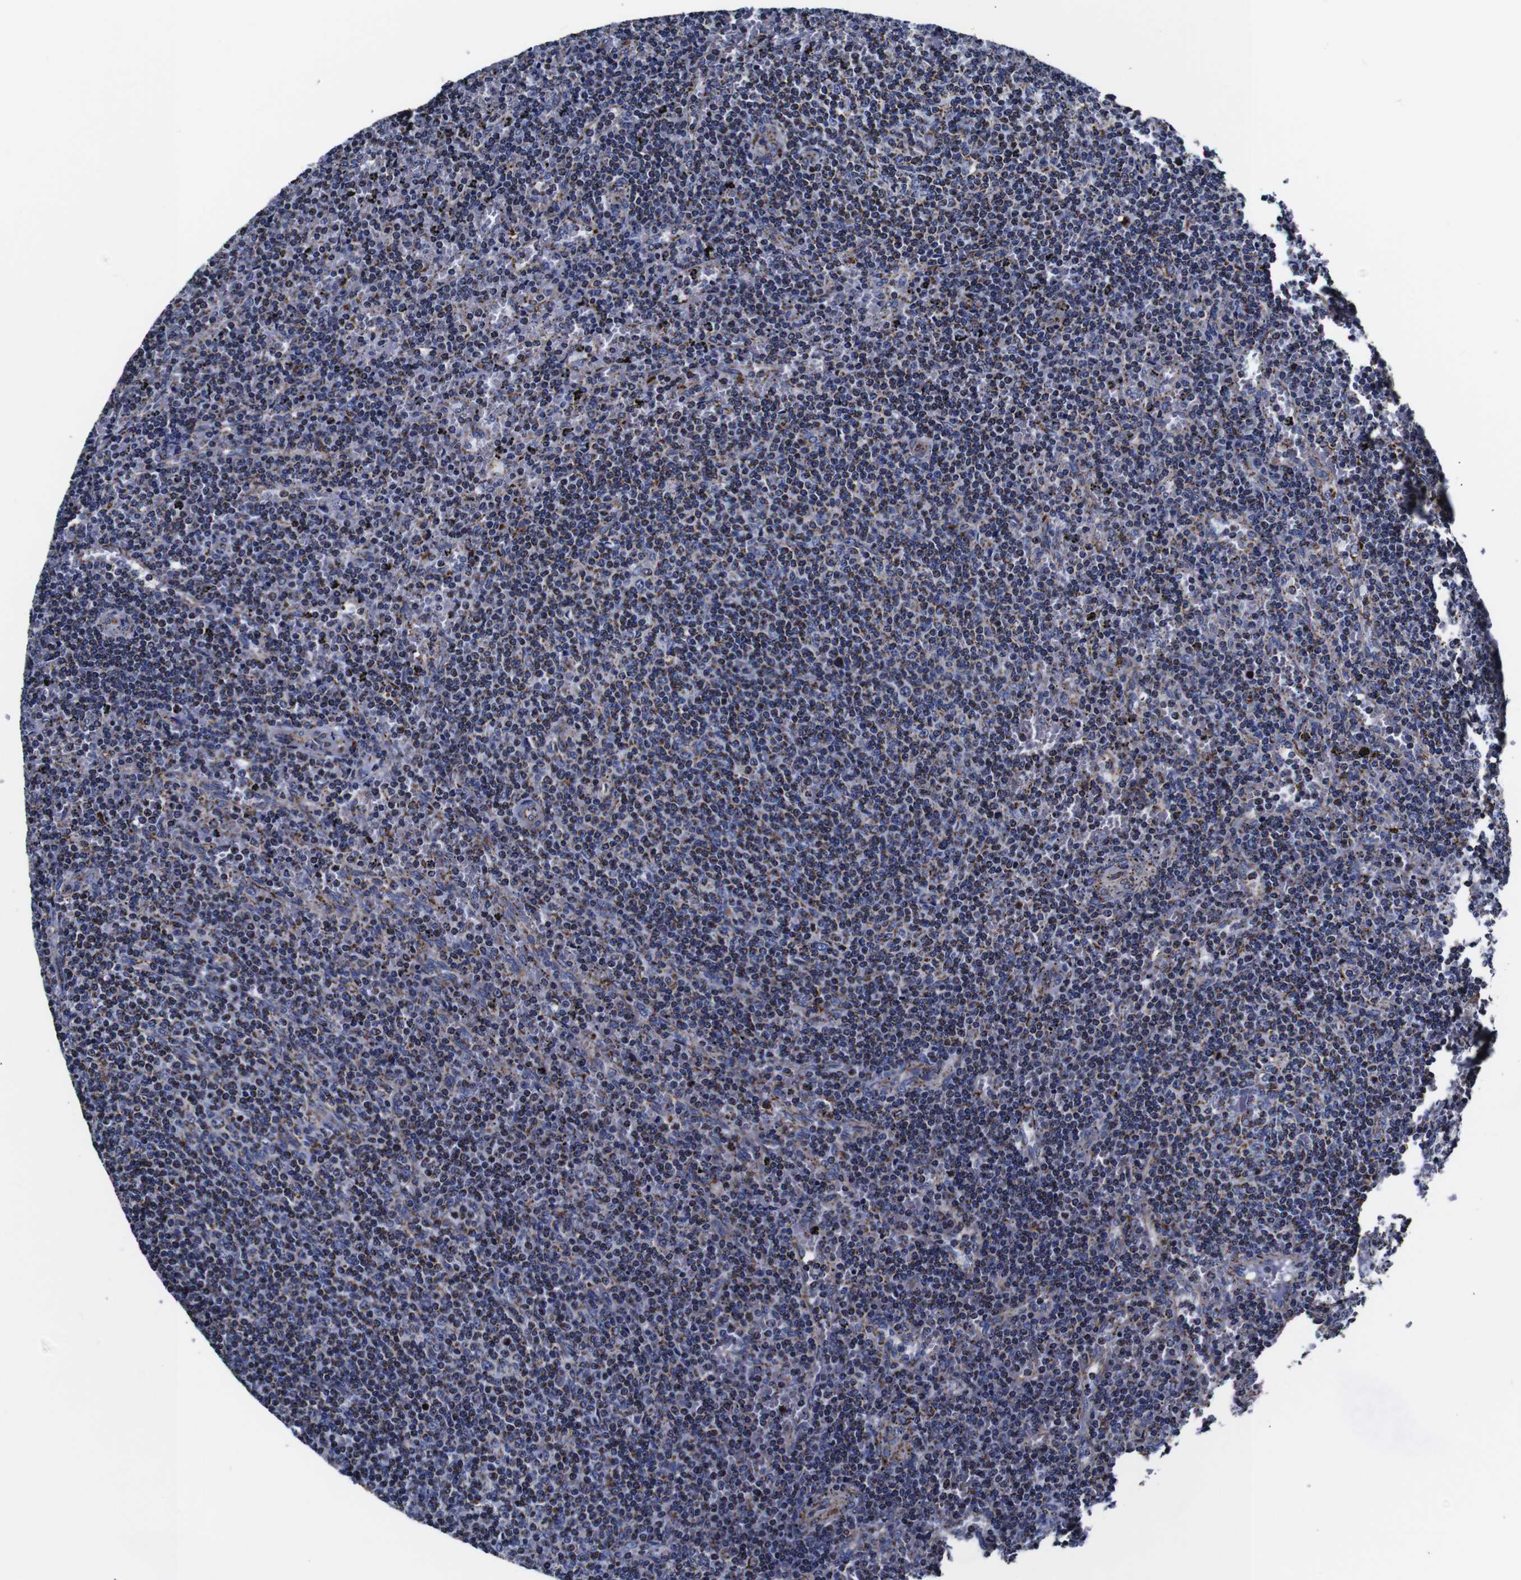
{"staining": {"intensity": "moderate", "quantity": "25%-75%", "location": "cytoplasmic/membranous"}, "tissue": "lymphoma", "cell_type": "Tumor cells", "image_type": "cancer", "snomed": [{"axis": "morphology", "description": "Malignant lymphoma, non-Hodgkin's type, Low grade"}, {"axis": "topography", "description": "Spleen"}], "caption": "Immunohistochemical staining of malignant lymphoma, non-Hodgkin's type (low-grade) reveals medium levels of moderate cytoplasmic/membranous positivity in approximately 25%-75% of tumor cells.", "gene": "FKBP9", "patient": {"sex": "female", "age": 50}}